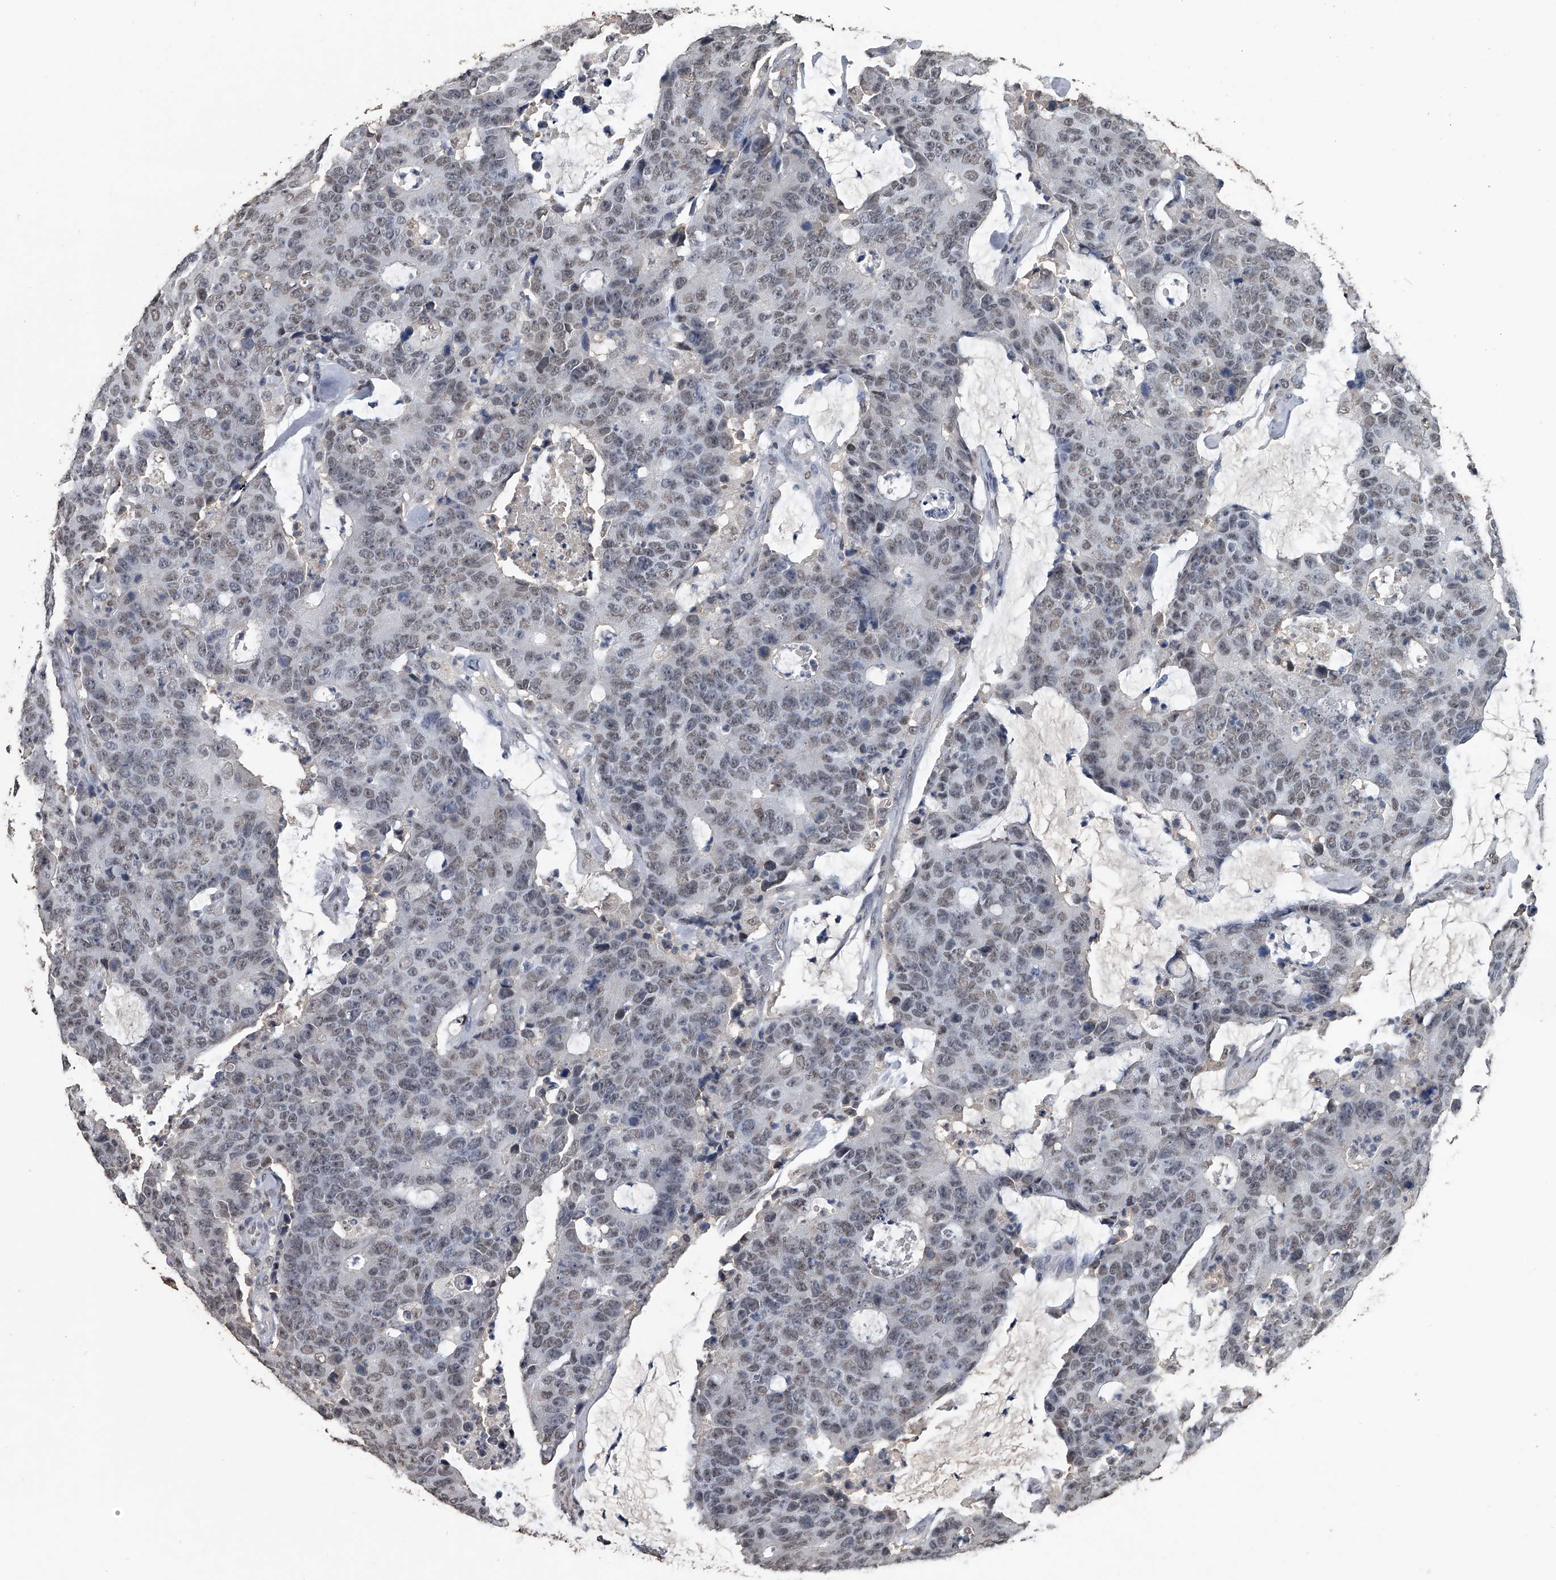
{"staining": {"intensity": "weak", "quantity": "25%-75%", "location": "nuclear"}, "tissue": "colorectal cancer", "cell_type": "Tumor cells", "image_type": "cancer", "snomed": [{"axis": "morphology", "description": "Adenocarcinoma, NOS"}, {"axis": "topography", "description": "Colon"}], "caption": "This histopathology image shows IHC staining of human colorectal cancer, with low weak nuclear expression in approximately 25%-75% of tumor cells.", "gene": "MATR3", "patient": {"sex": "female", "age": 86}}